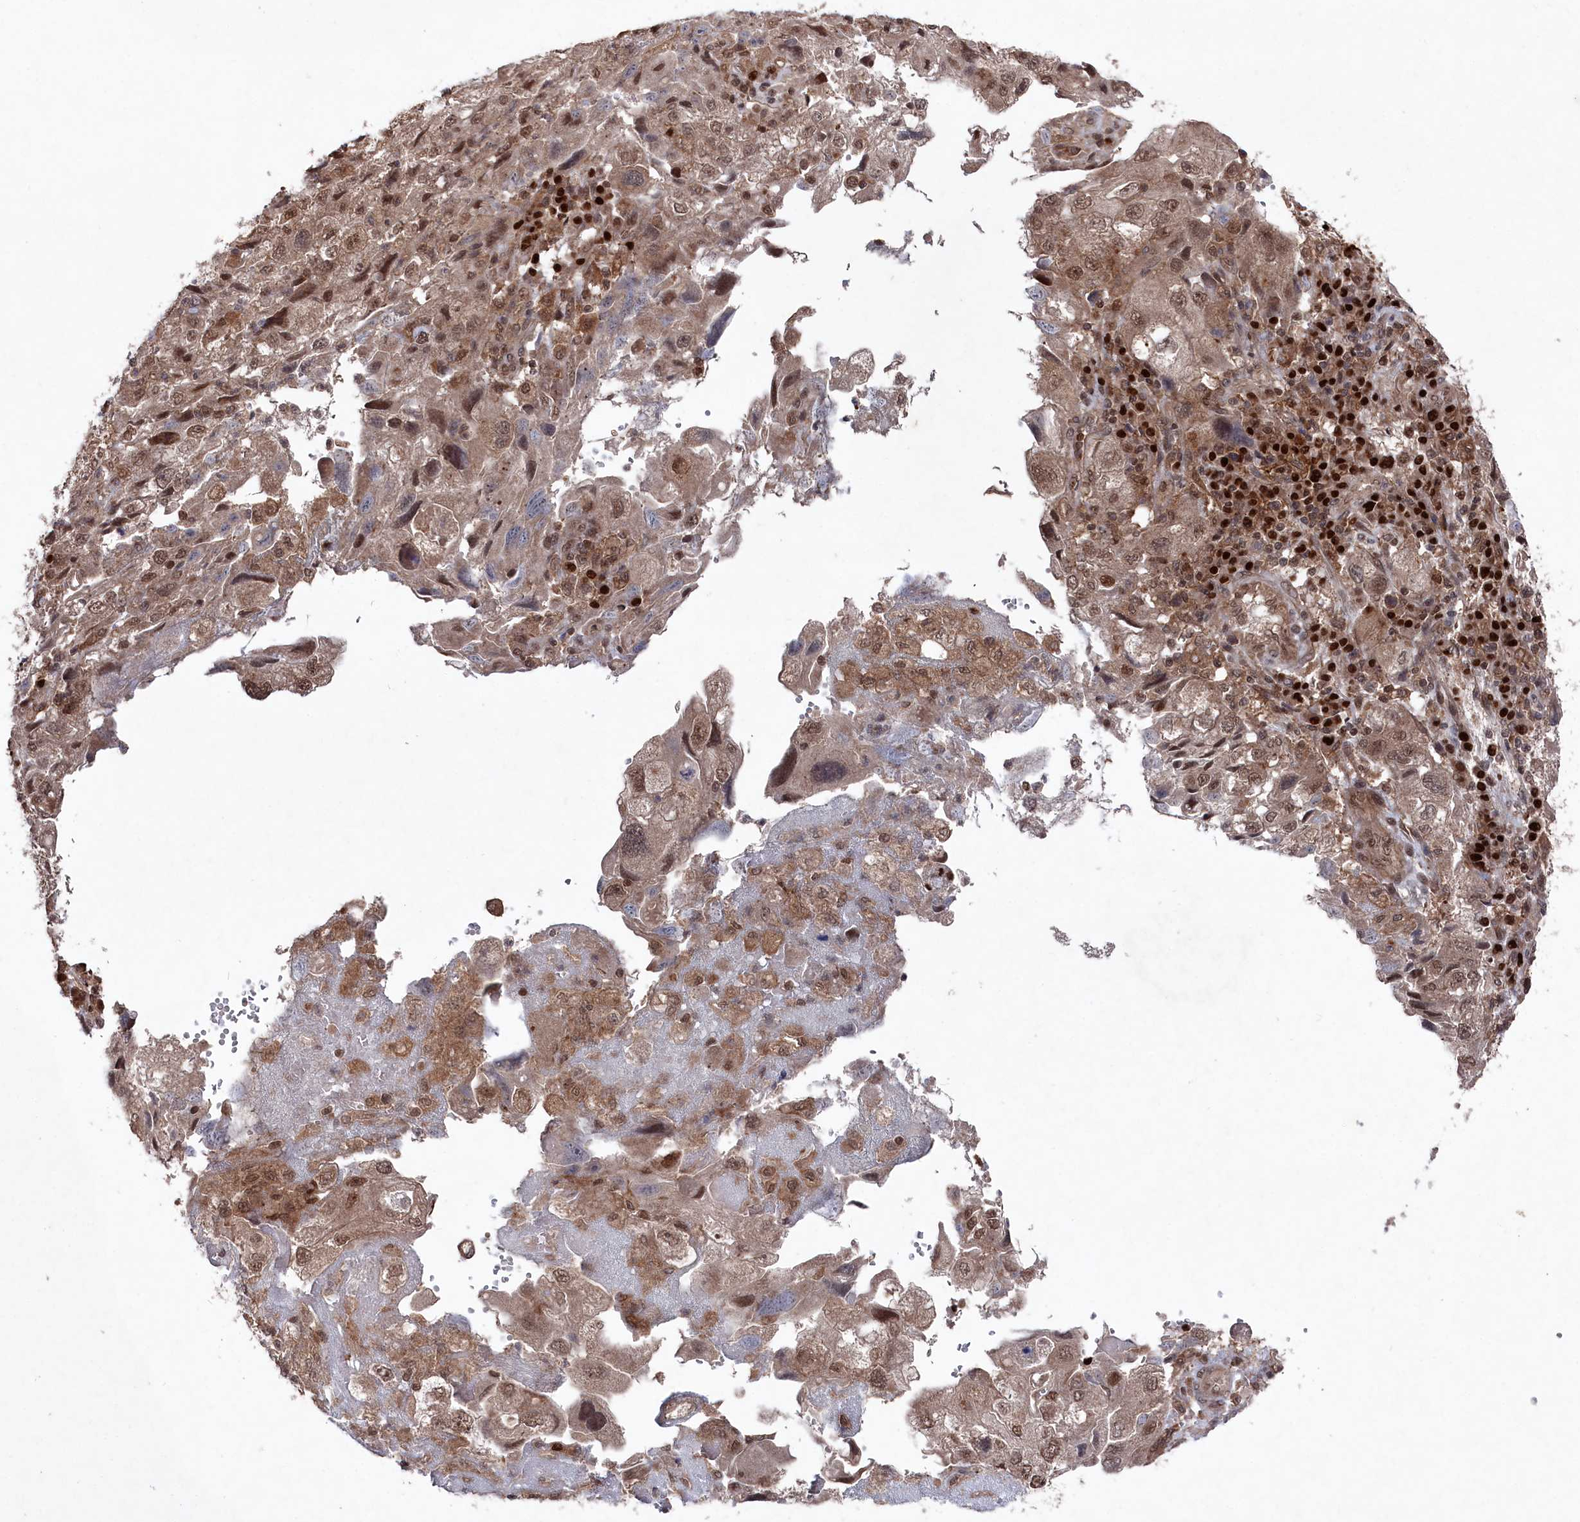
{"staining": {"intensity": "moderate", "quantity": ">75%", "location": "nuclear"}, "tissue": "endometrial cancer", "cell_type": "Tumor cells", "image_type": "cancer", "snomed": [{"axis": "morphology", "description": "Adenocarcinoma, NOS"}, {"axis": "topography", "description": "Endometrium"}], "caption": "Tumor cells demonstrate moderate nuclear expression in about >75% of cells in adenocarcinoma (endometrial).", "gene": "BORCS7", "patient": {"sex": "female", "age": 49}}